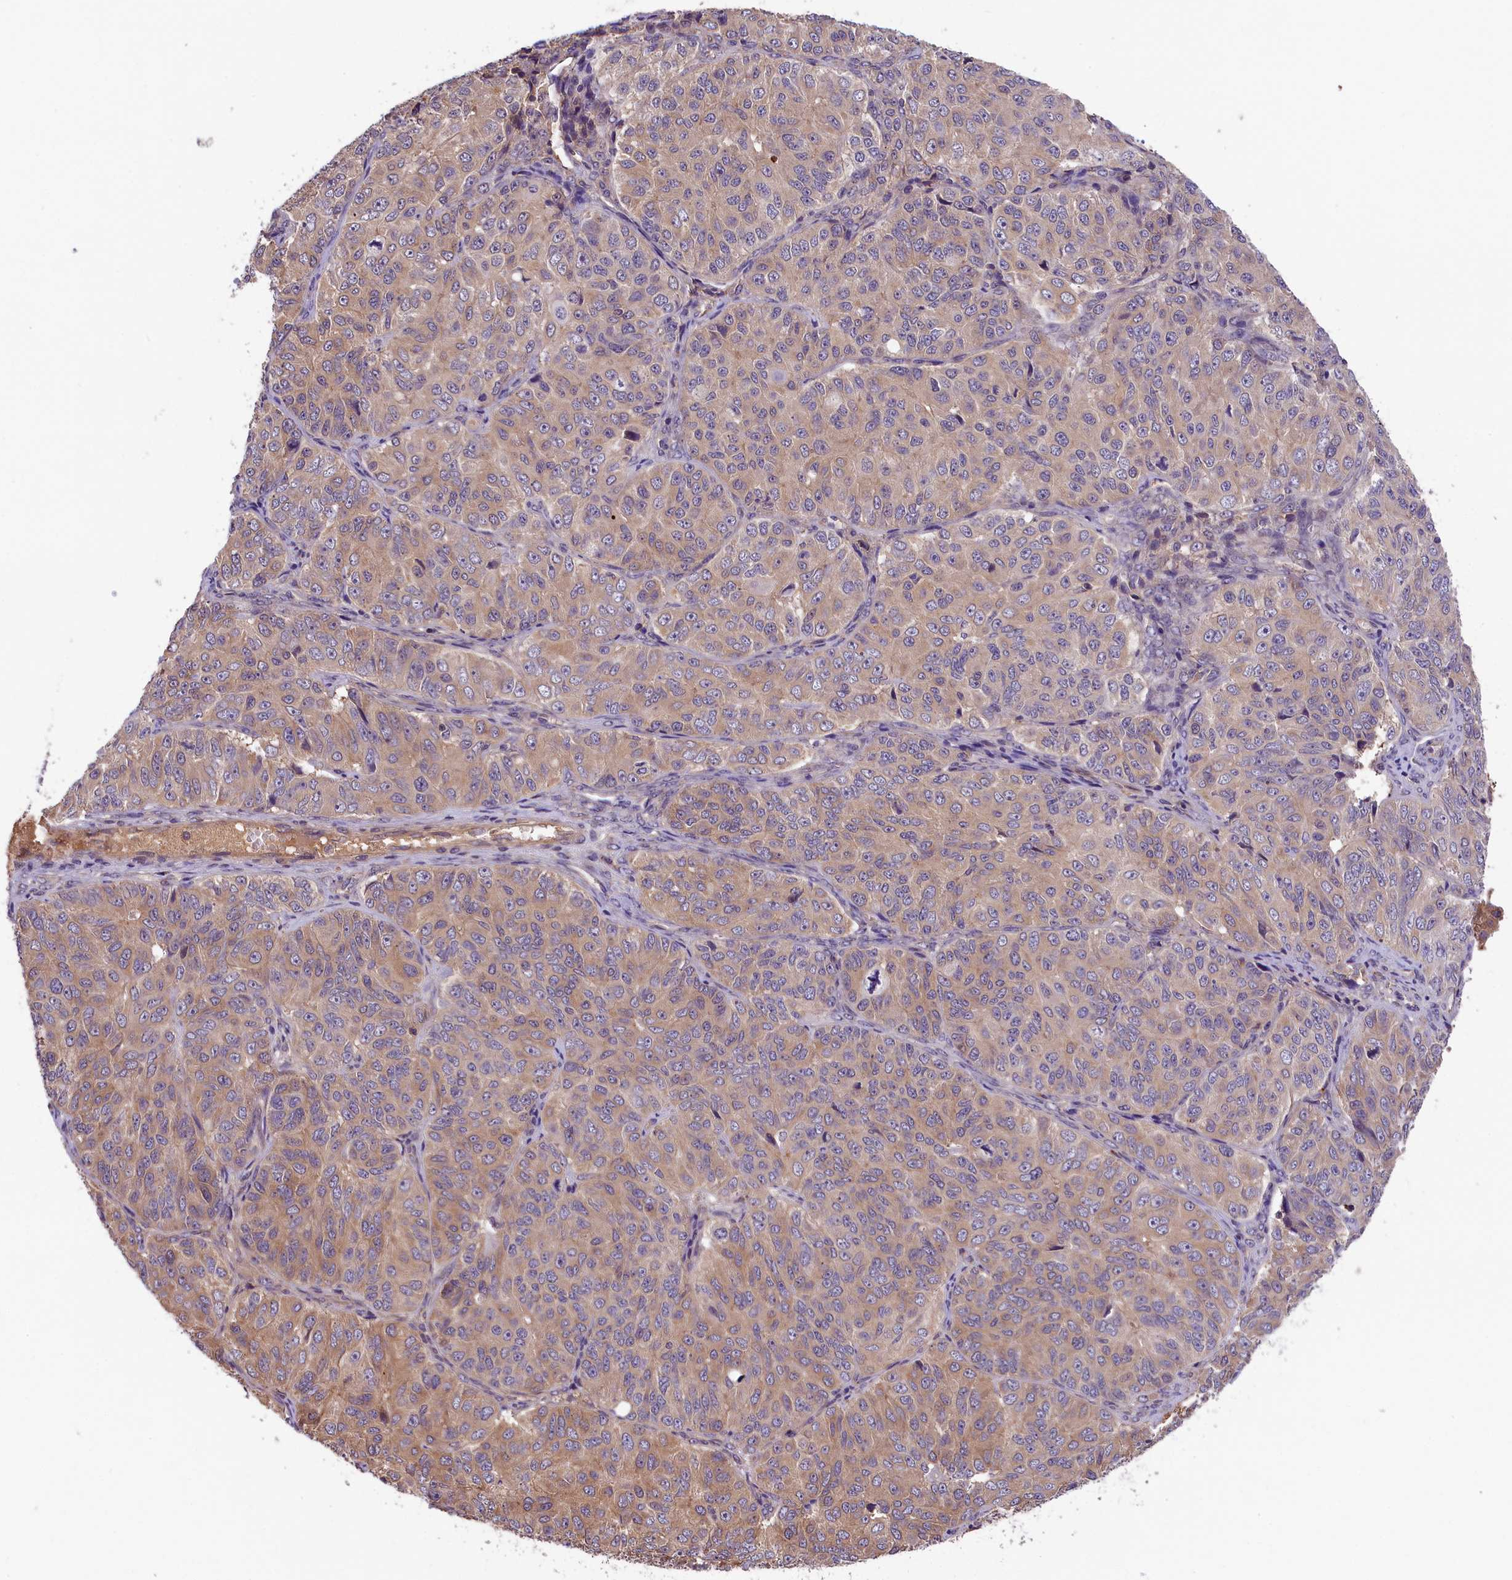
{"staining": {"intensity": "weak", "quantity": "25%-75%", "location": "cytoplasmic/membranous"}, "tissue": "ovarian cancer", "cell_type": "Tumor cells", "image_type": "cancer", "snomed": [{"axis": "morphology", "description": "Carcinoma, endometroid"}, {"axis": "topography", "description": "Ovary"}], "caption": "Protein expression analysis of endometroid carcinoma (ovarian) exhibits weak cytoplasmic/membranous staining in about 25%-75% of tumor cells. (DAB (3,3'-diaminobenzidine) IHC with brightfield microscopy, high magnification).", "gene": "SETD6", "patient": {"sex": "female", "age": 51}}